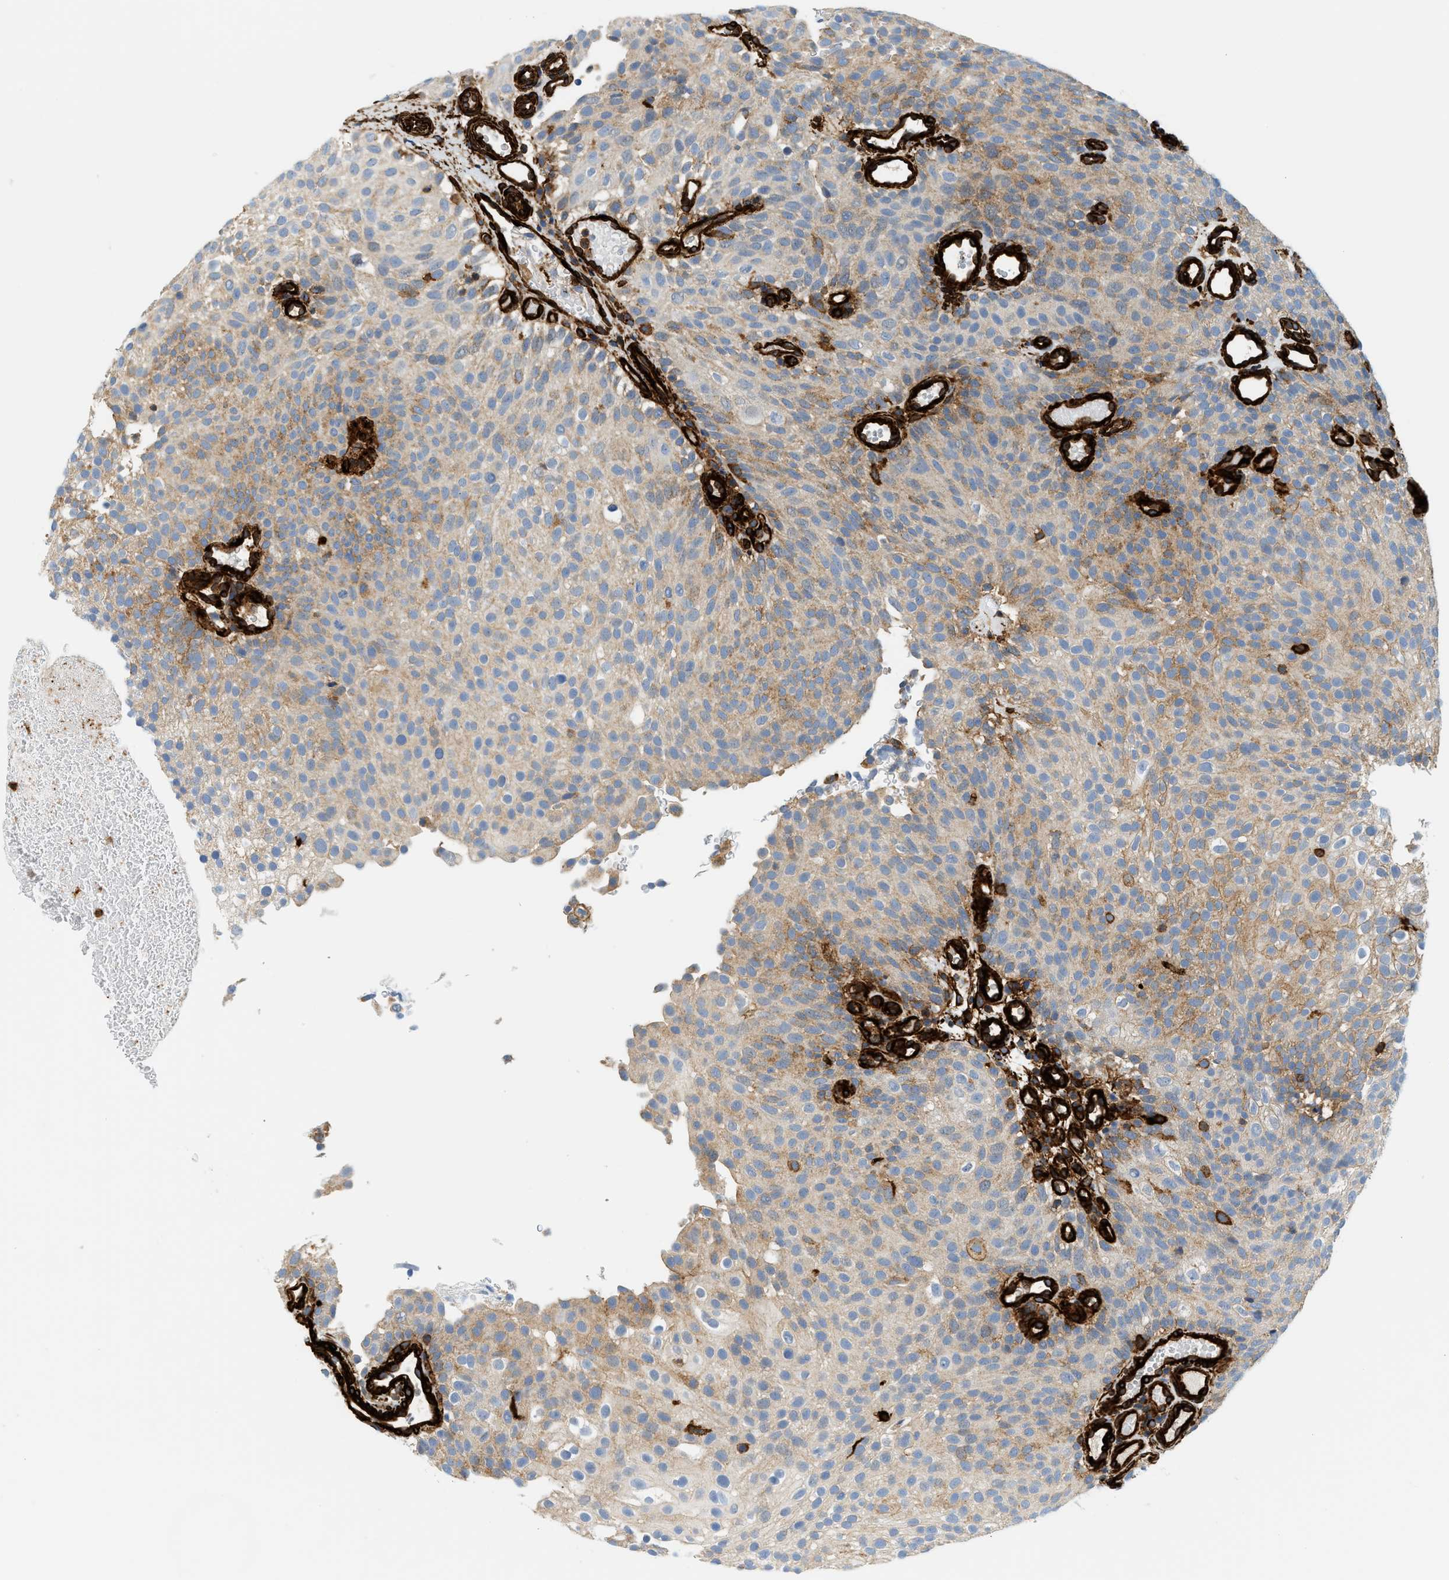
{"staining": {"intensity": "moderate", "quantity": "25%-75%", "location": "cytoplasmic/membranous"}, "tissue": "urothelial cancer", "cell_type": "Tumor cells", "image_type": "cancer", "snomed": [{"axis": "morphology", "description": "Urothelial carcinoma, Low grade"}, {"axis": "topography", "description": "Urinary bladder"}], "caption": "Low-grade urothelial carcinoma tissue reveals moderate cytoplasmic/membranous expression in about 25%-75% of tumor cells", "gene": "HIP1", "patient": {"sex": "male", "age": 78}}